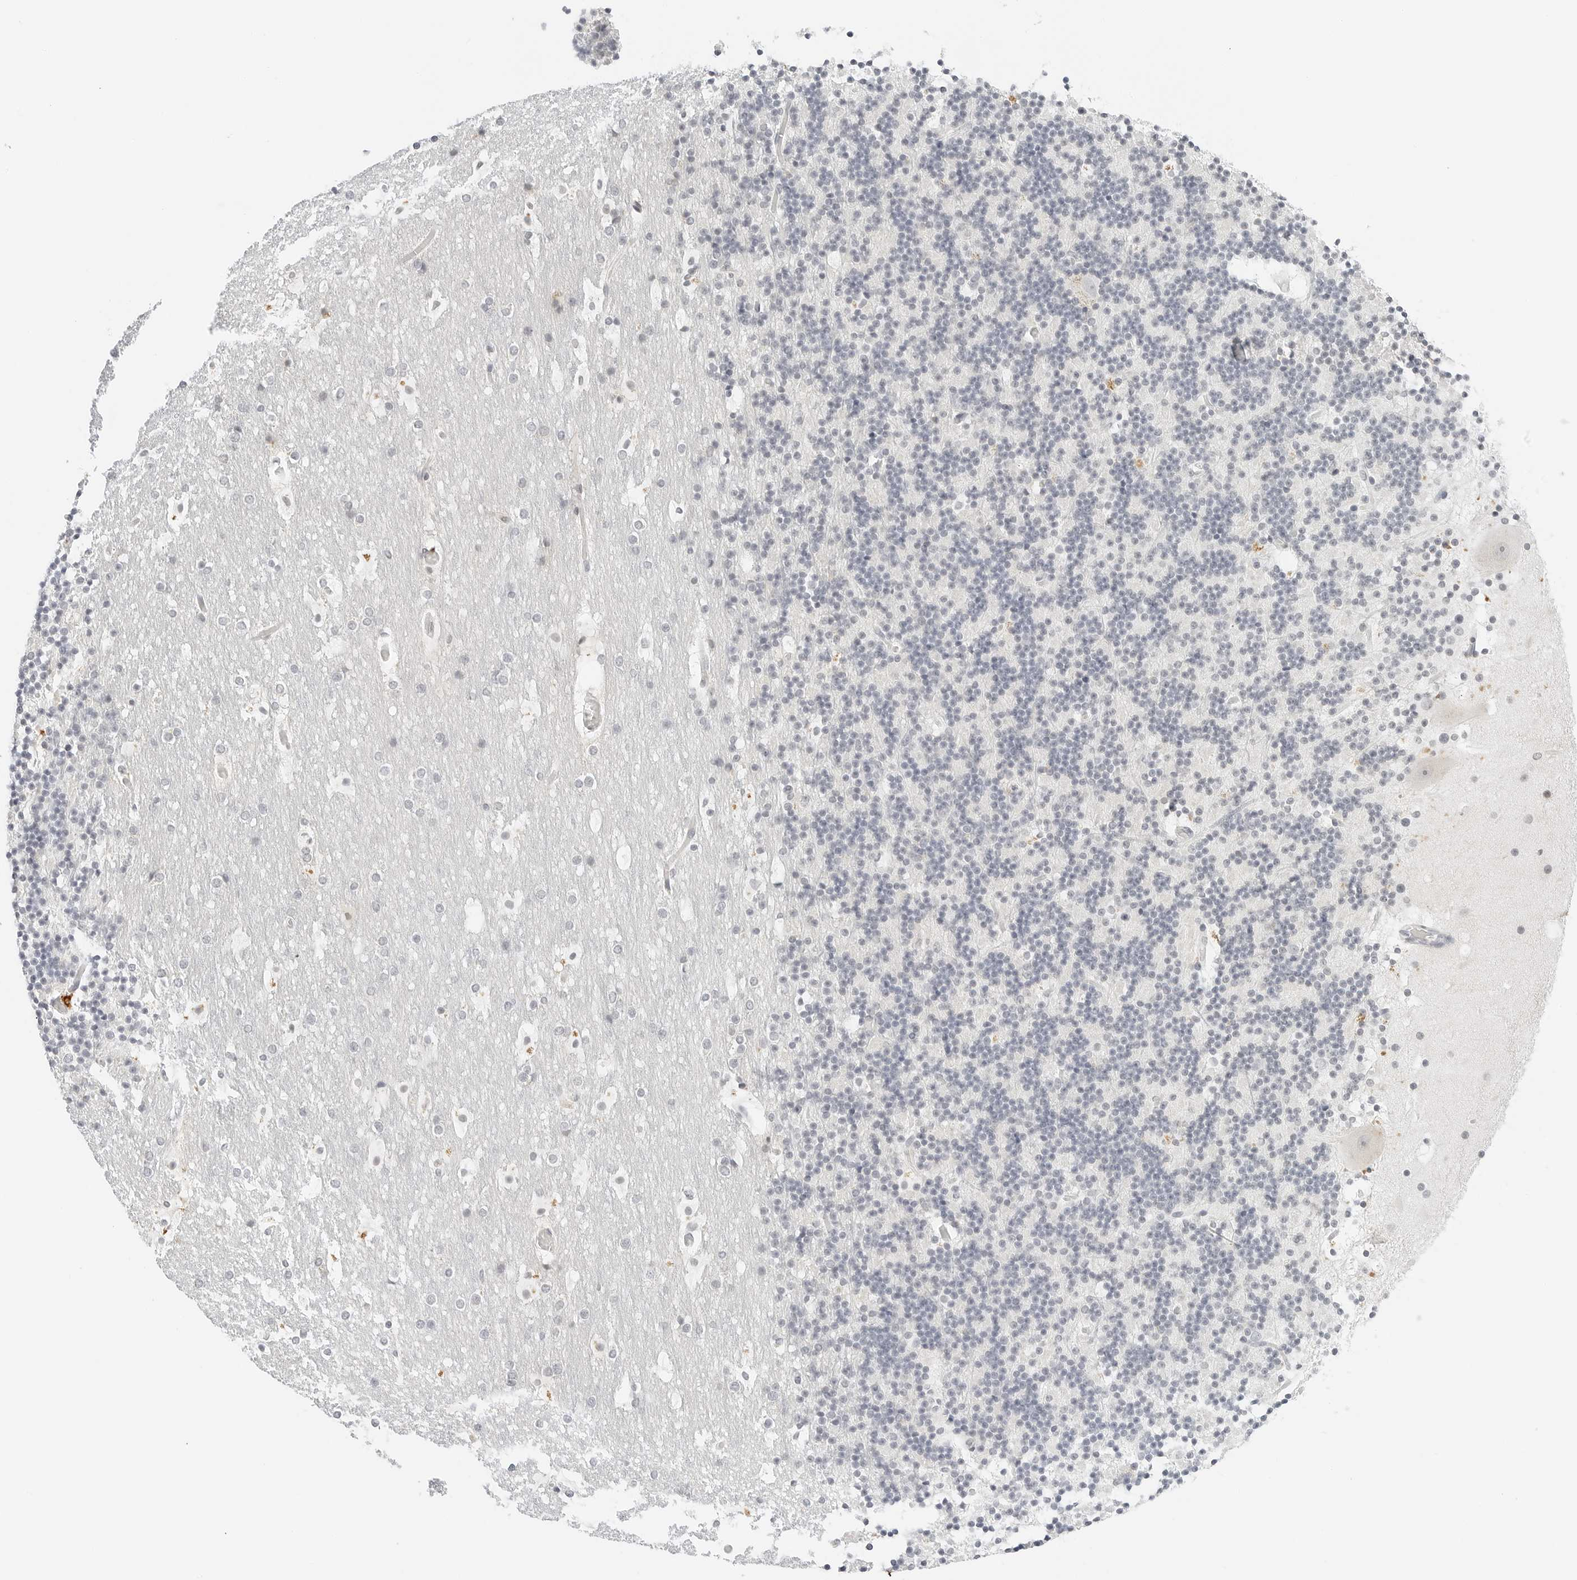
{"staining": {"intensity": "negative", "quantity": "none", "location": "none"}, "tissue": "cerebellum", "cell_type": "Cells in granular layer", "image_type": "normal", "snomed": [{"axis": "morphology", "description": "Normal tissue, NOS"}, {"axis": "topography", "description": "Cerebellum"}], "caption": "There is no significant positivity in cells in granular layer of cerebellum. (DAB (3,3'-diaminobenzidine) IHC visualized using brightfield microscopy, high magnification).", "gene": "NEO1", "patient": {"sex": "male", "age": 57}}